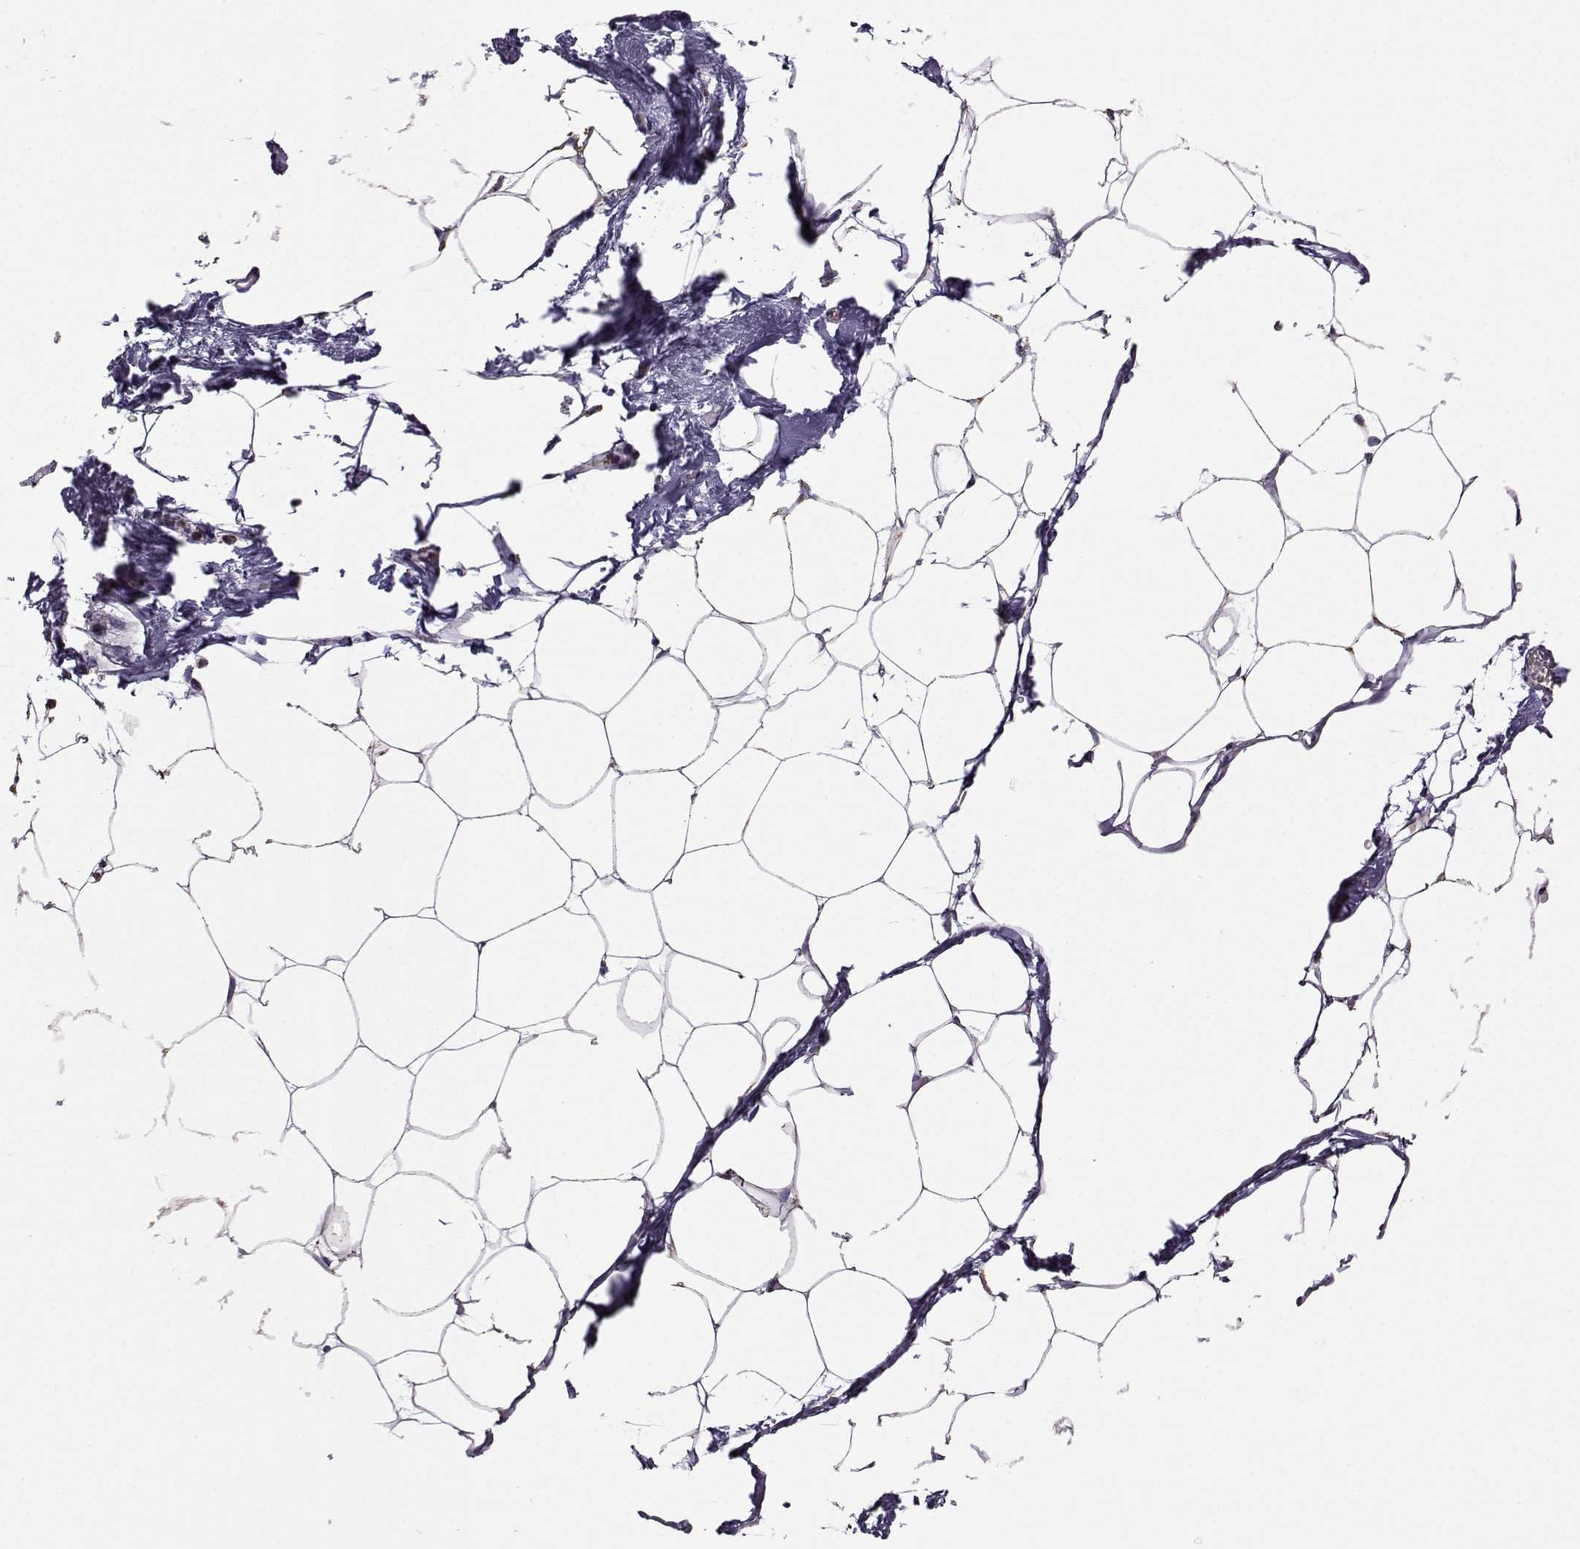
{"staining": {"intensity": "negative", "quantity": "none", "location": "none"}, "tissue": "adipose tissue", "cell_type": "Adipocytes", "image_type": "normal", "snomed": [{"axis": "morphology", "description": "Normal tissue, NOS"}, {"axis": "topography", "description": "Adipose tissue"}], "caption": "A high-resolution histopathology image shows immunohistochemistry staining of benign adipose tissue, which demonstrates no significant staining in adipocytes. (Stains: DAB (3,3'-diaminobenzidine) IHC with hematoxylin counter stain, Microscopy: brightfield microscopy at high magnification).", "gene": "NECAB3", "patient": {"sex": "male", "age": 57}}